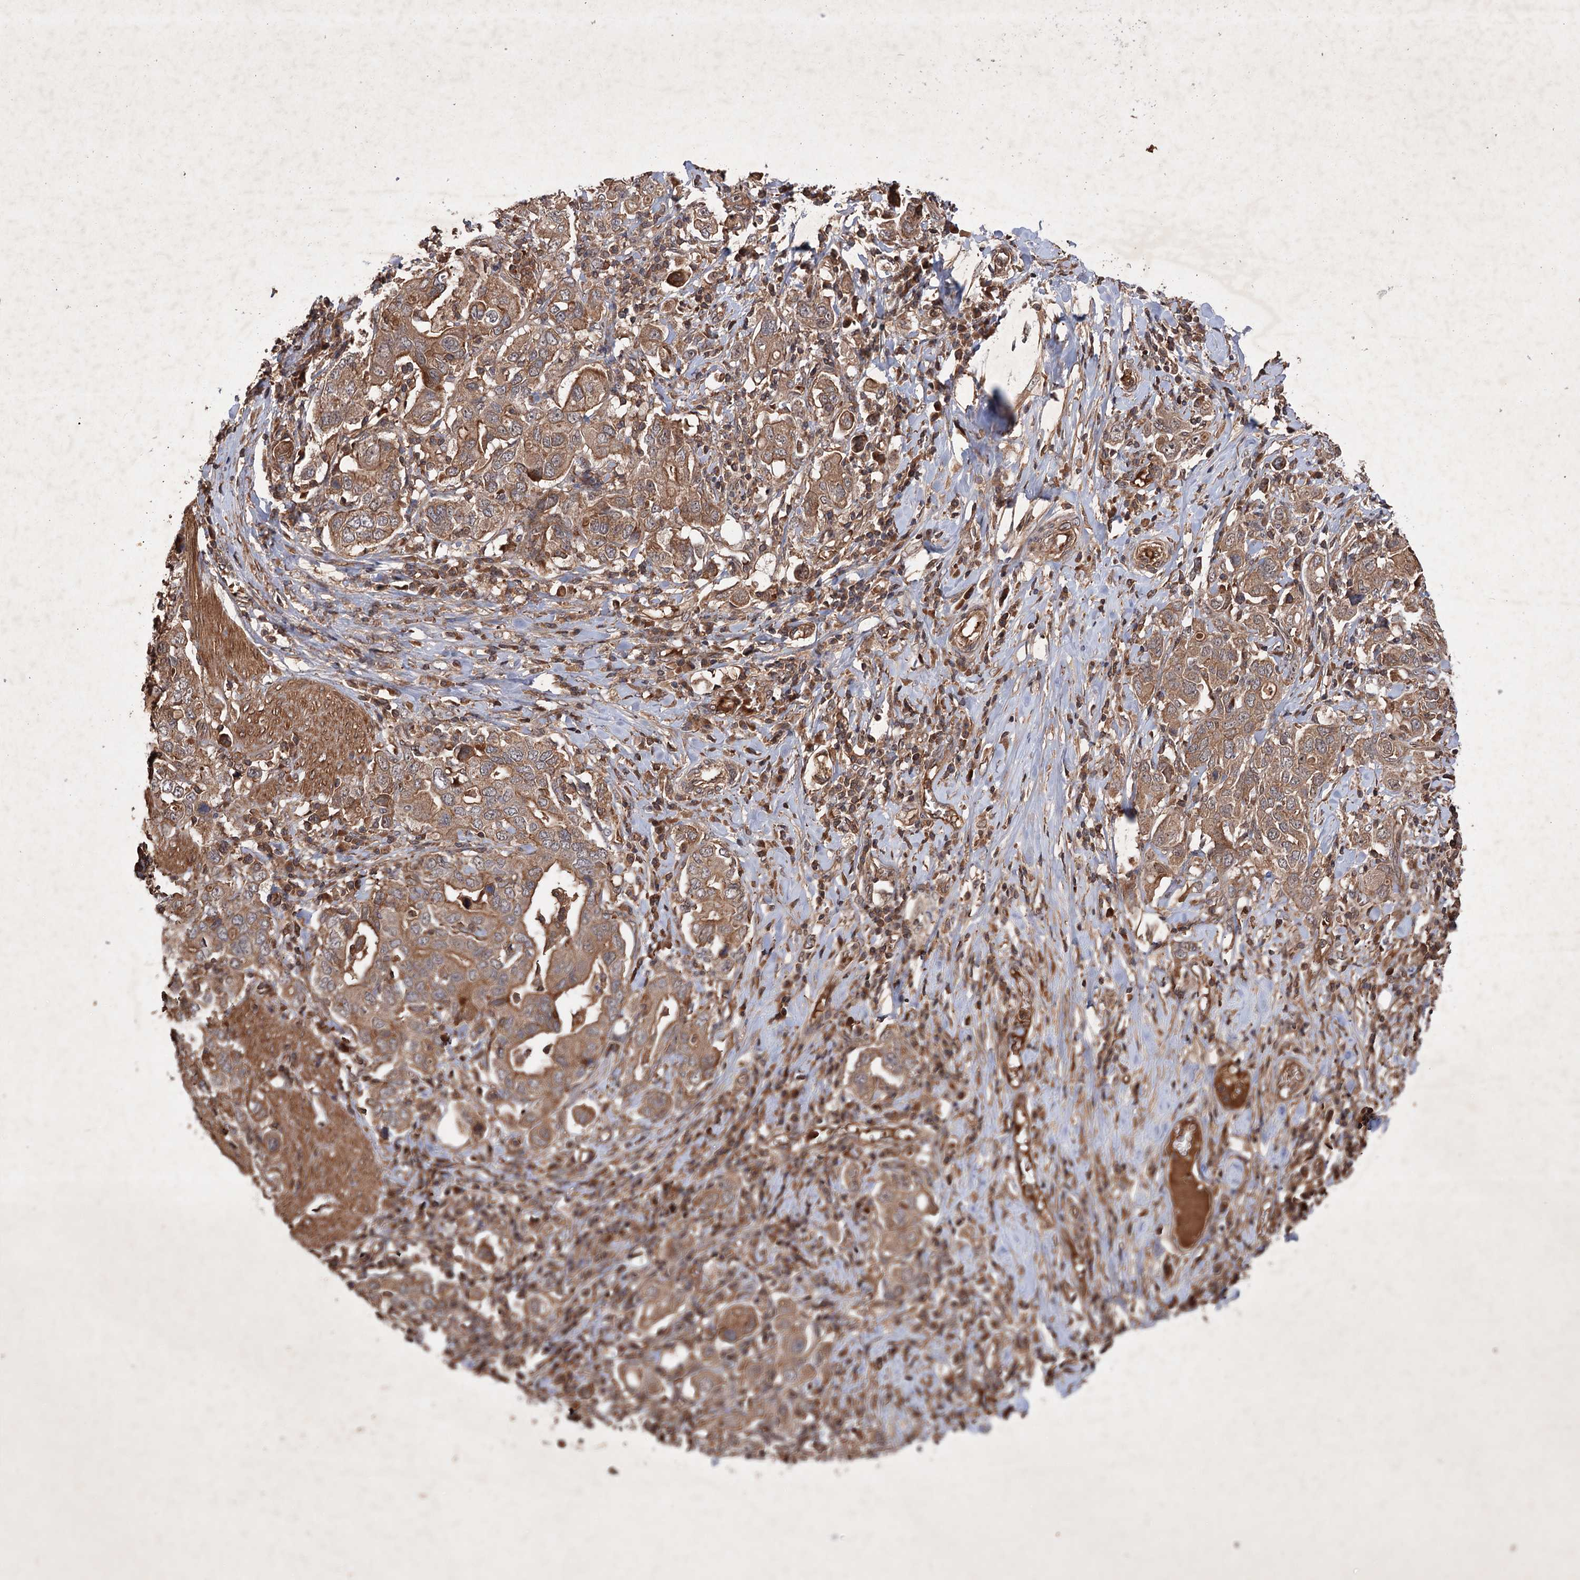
{"staining": {"intensity": "moderate", "quantity": ">75%", "location": "cytoplasmic/membranous"}, "tissue": "stomach cancer", "cell_type": "Tumor cells", "image_type": "cancer", "snomed": [{"axis": "morphology", "description": "Adenocarcinoma, NOS"}, {"axis": "topography", "description": "Stomach, upper"}], "caption": "About >75% of tumor cells in adenocarcinoma (stomach) demonstrate moderate cytoplasmic/membranous protein positivity as visualized by brown immunohistochemical staining.", "gene": "ADK", "patient": {"sex": "male", "age": 62}}